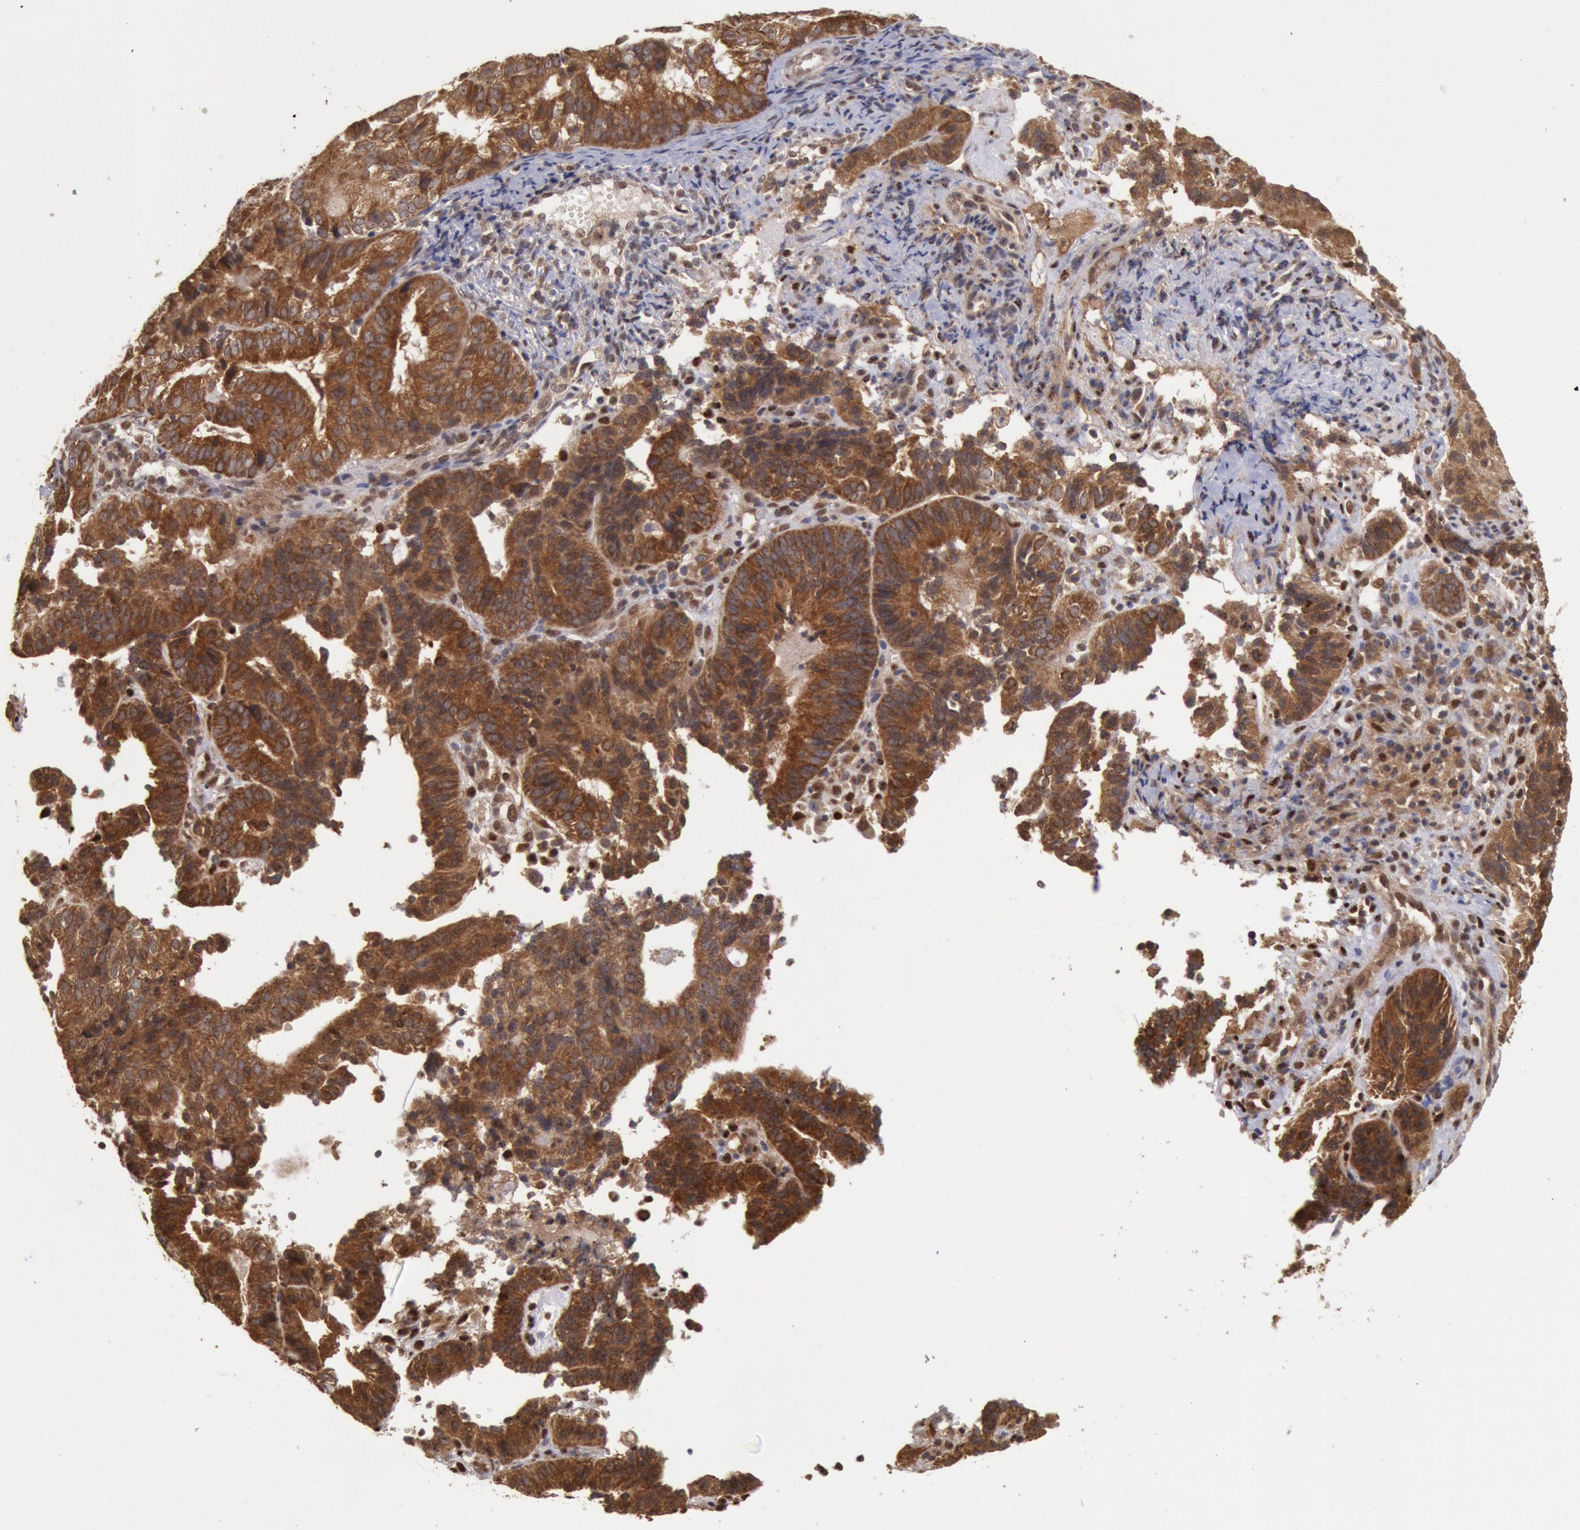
{"staining": {"intensity": "strong", "quantity": ">75%", "location": "cytoplasmic/membranous"}, "tissue": "cervical cancer", "cell_type": "Tumor cells", "image_type": "cancer", "snomed": [{"axis": "morphology", "description": "Adenocarcinoma, NOS"}, {"axis": "topography", "description": "Cervix"}], "caption": "This is a micrograph of immunohistochemistry (IHC) staining of cervical adenocarcinoma, which shows strong expression in the cytoplasmic/membranous of tumor cells.", "gene": "STX17", "patient": {"sex": "female", "age": 60}}